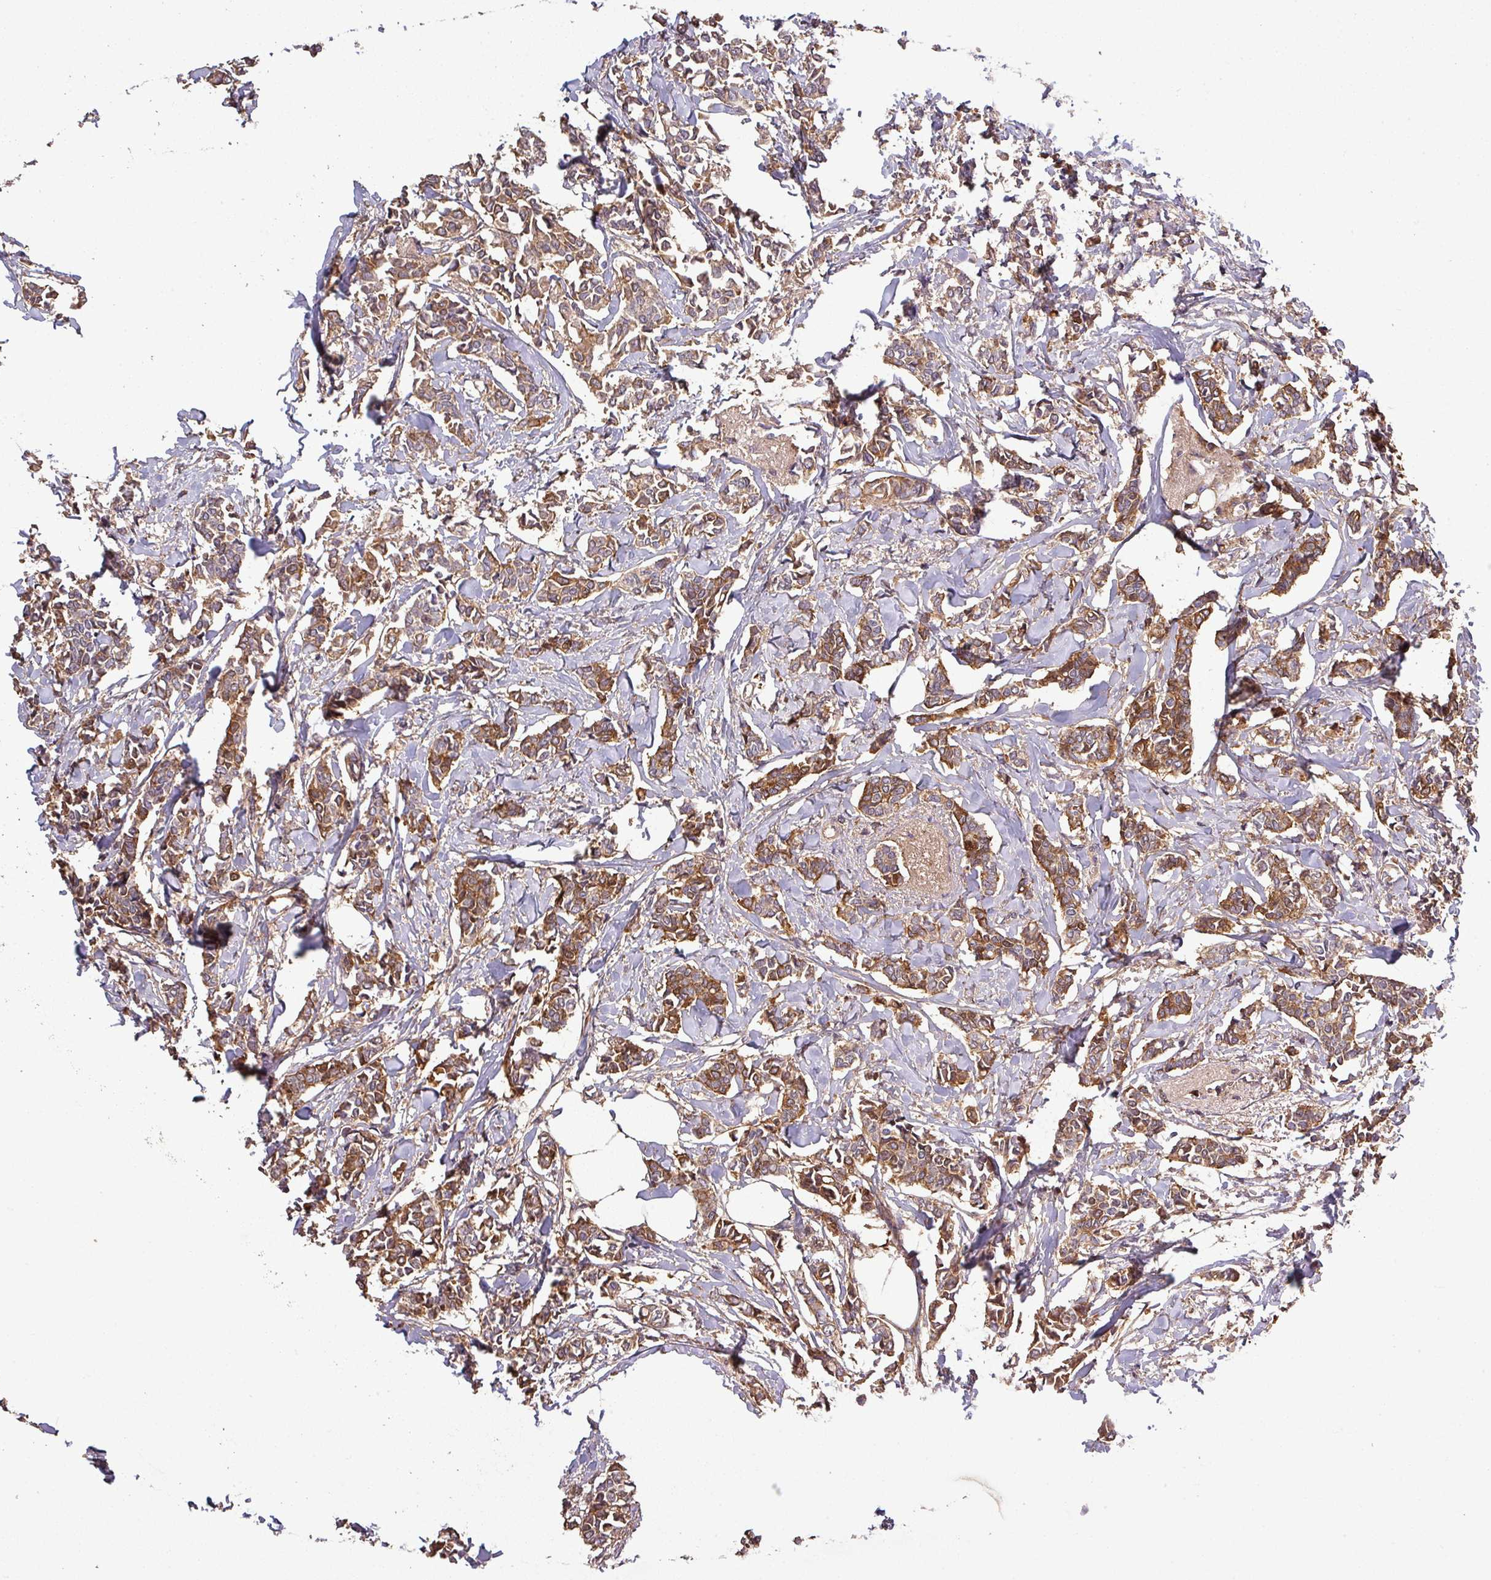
{"staining": {"intensity": "moderate", "quantity": ">75%", "location": "cytoplasmic/membranous"}, "tissue": "breast cancer", "cell_type": "Tumor cells", "image_type": "cancer", "snomed": [{"axis": "morphology", "description": "Duct carcinoma"}, {"axis": "topography", "description": "Breast"}], "caption": "Breast infiltrating ductal carcinoma stained with DAB (3,3'-diaminobenzidine) IHC displays medium levels of moderate cytoplasmic/membranous expression in about >75% of tumor cells.", "gene": "ISLR", "patient": {"sex": "female", "age": 41}}